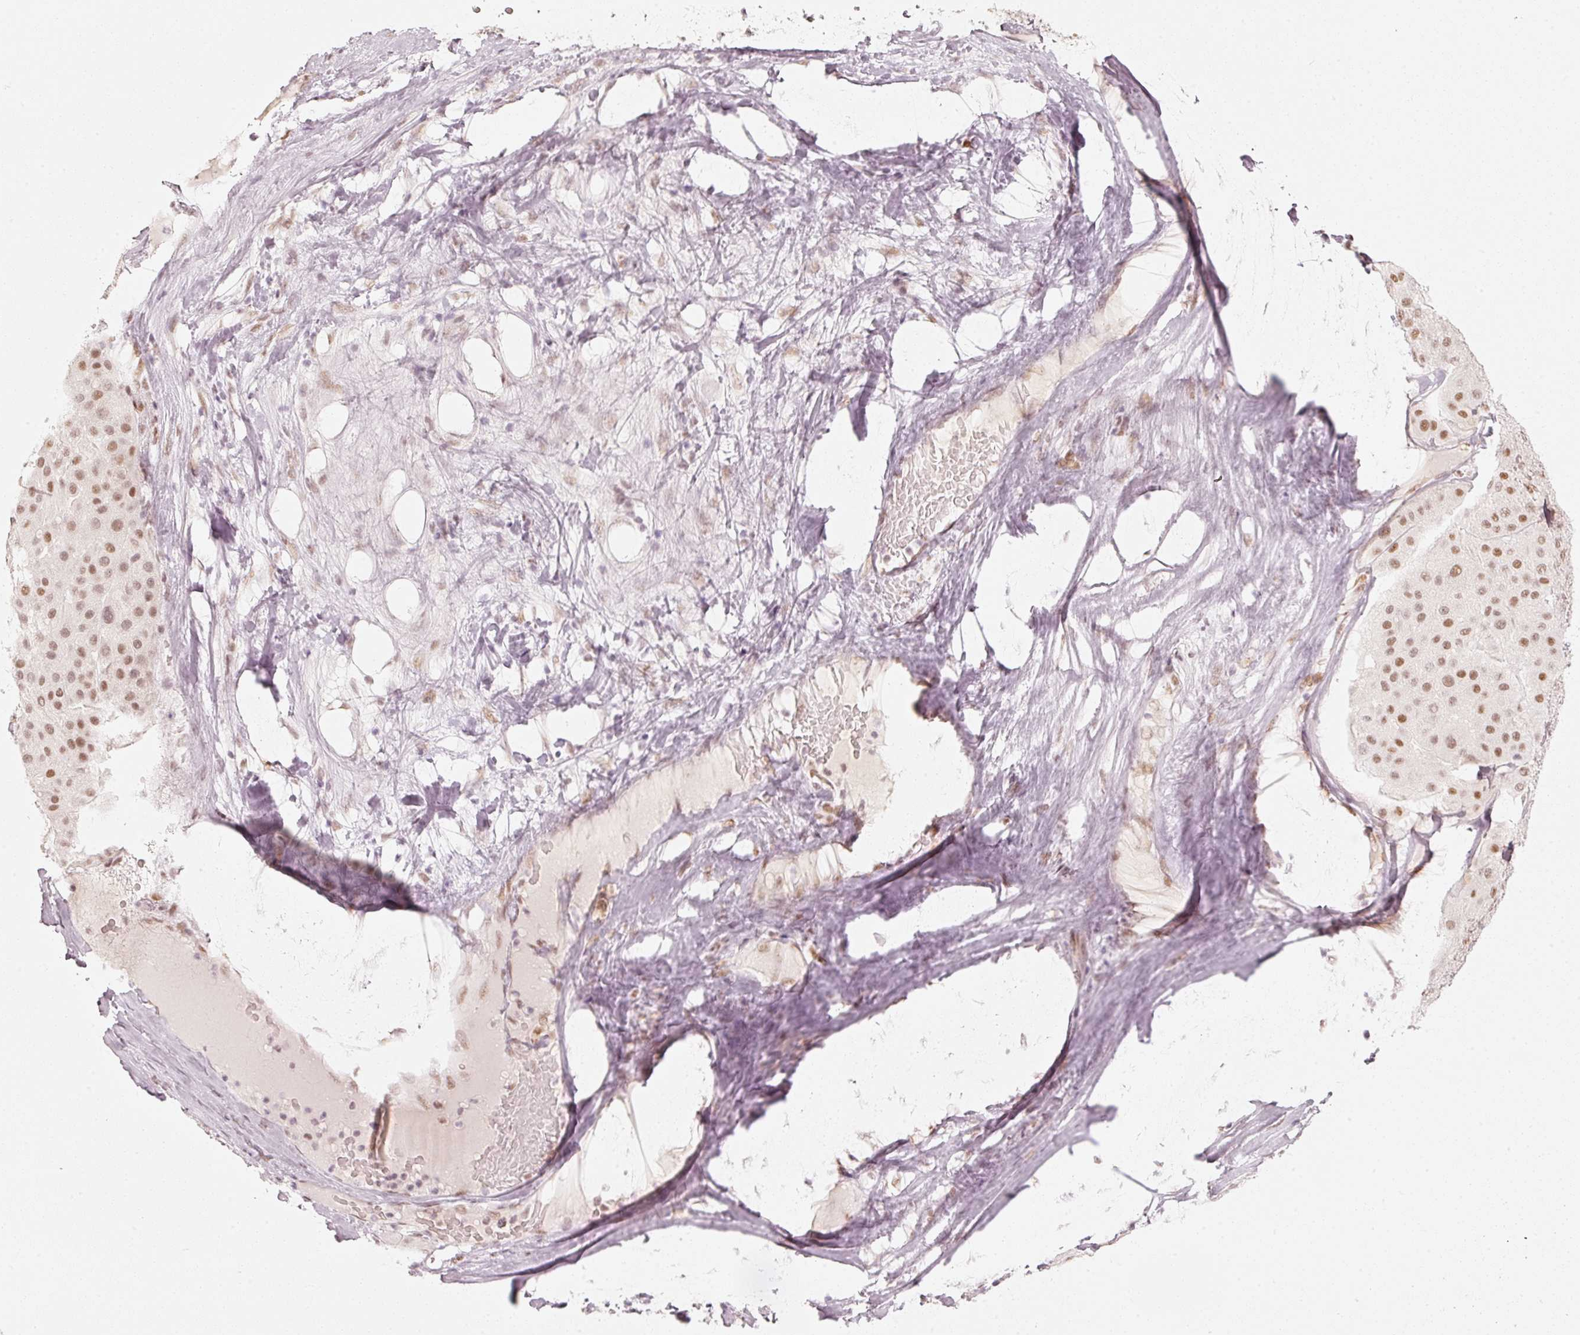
{"staining": {"intensity": "moderate", "quantity": ">75%", "location": "nuclear"}, "tissue": "melanoma", "cell_type": "Tumor cells", "image_type": "cancer", "snomed": [{"axis": "morphology", "description": "Malignant melanoma, Metastatic site"}, {"axis": "topography", "description": "Smooth muscle"}], "caption": "Malignant melanoma (metastatic site) stained with DAB immunohistochemistry (IHC) demonstrates medium levels of moderate nuclear staining in approximately >75% of tumor cells.", "gene": "PPP1R10", "patient": {"sex": "male", "age": 41}}